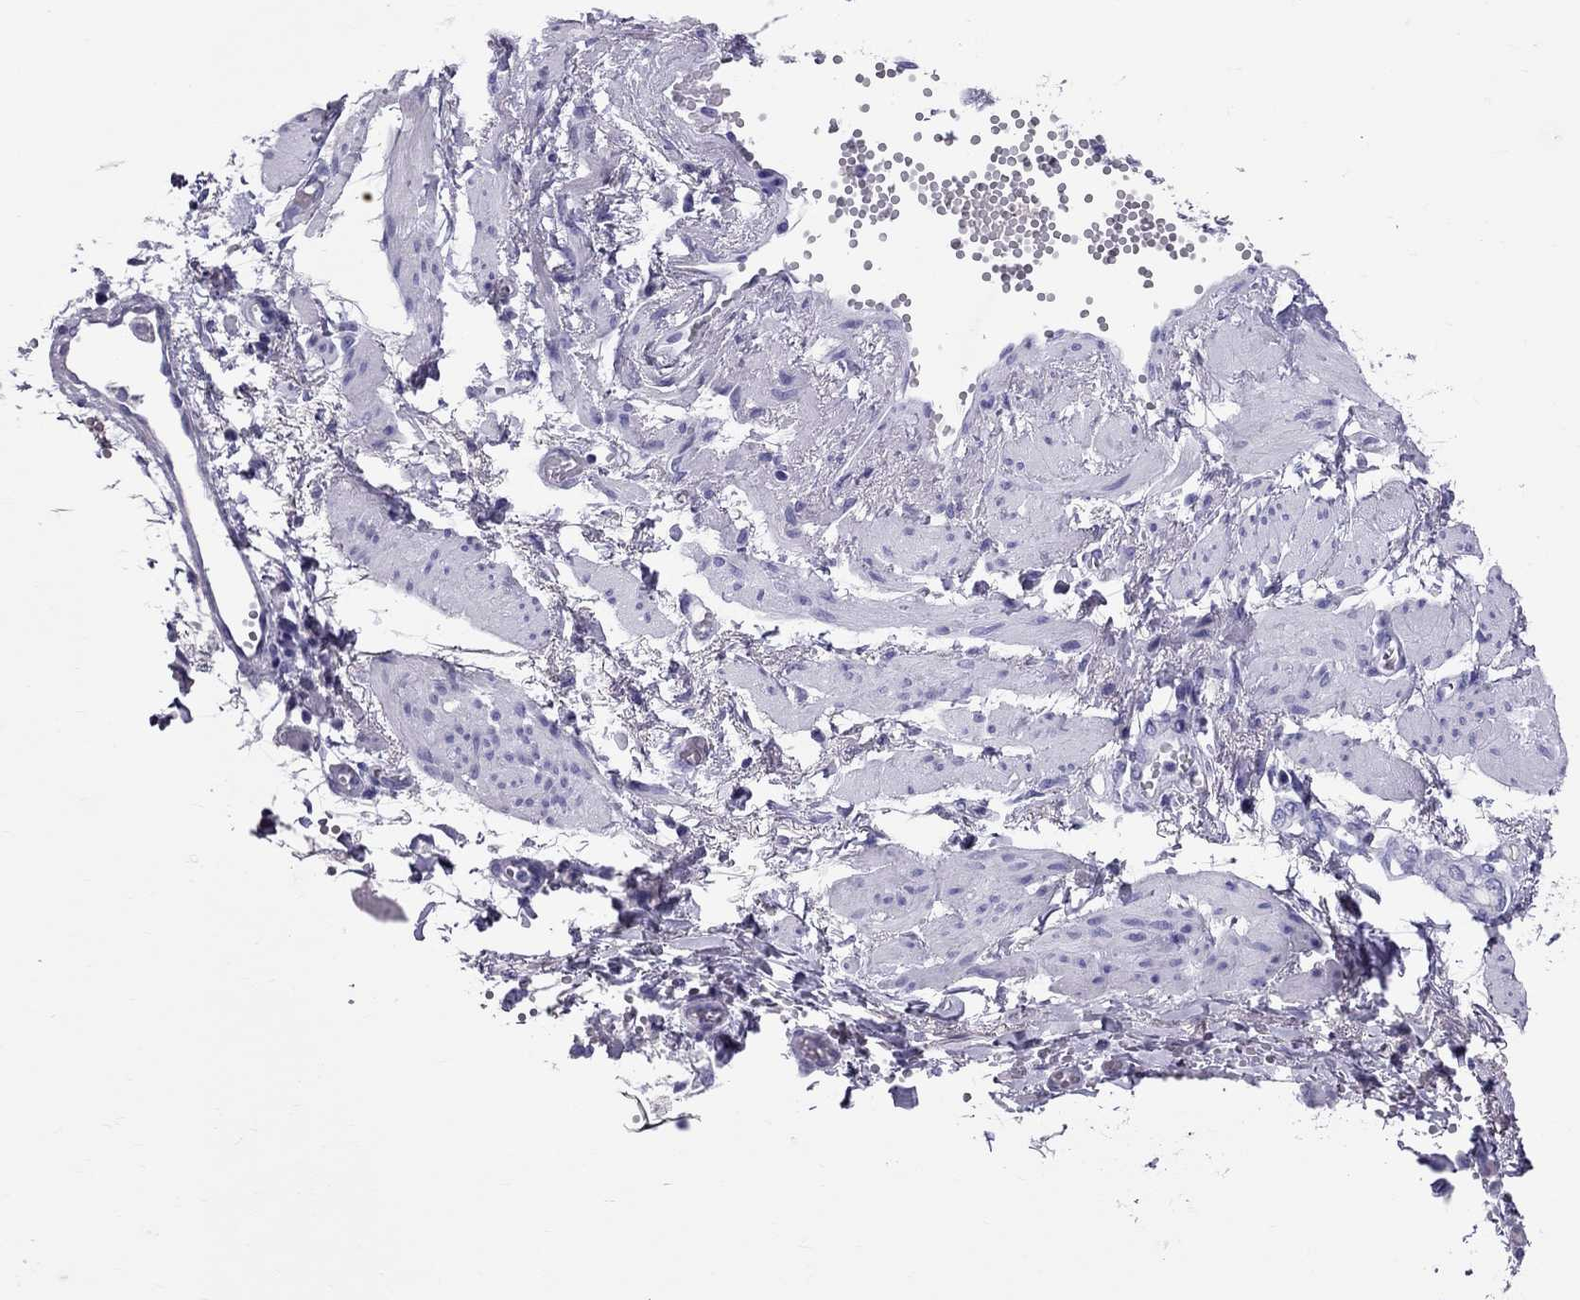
{"staining": {"intensity": "negative", "quantity": "none", "location": "none"}, "tissue": "ovarian cancer", "cell_type": "Tumor cells", "image_type": "cancer", "snomed": [{"axis": "morphology", "description": "Cystadenocarcinoma, serous, NOS"}, {"axis": "topography", "description": "Ovary"}], "caption": "Tumor cells are negative for brown protein staining in ovarian cancer (serous cystadenocarcinoma).", "gene": "SCART1", "patient": {"sex": "female", "age": 67}}